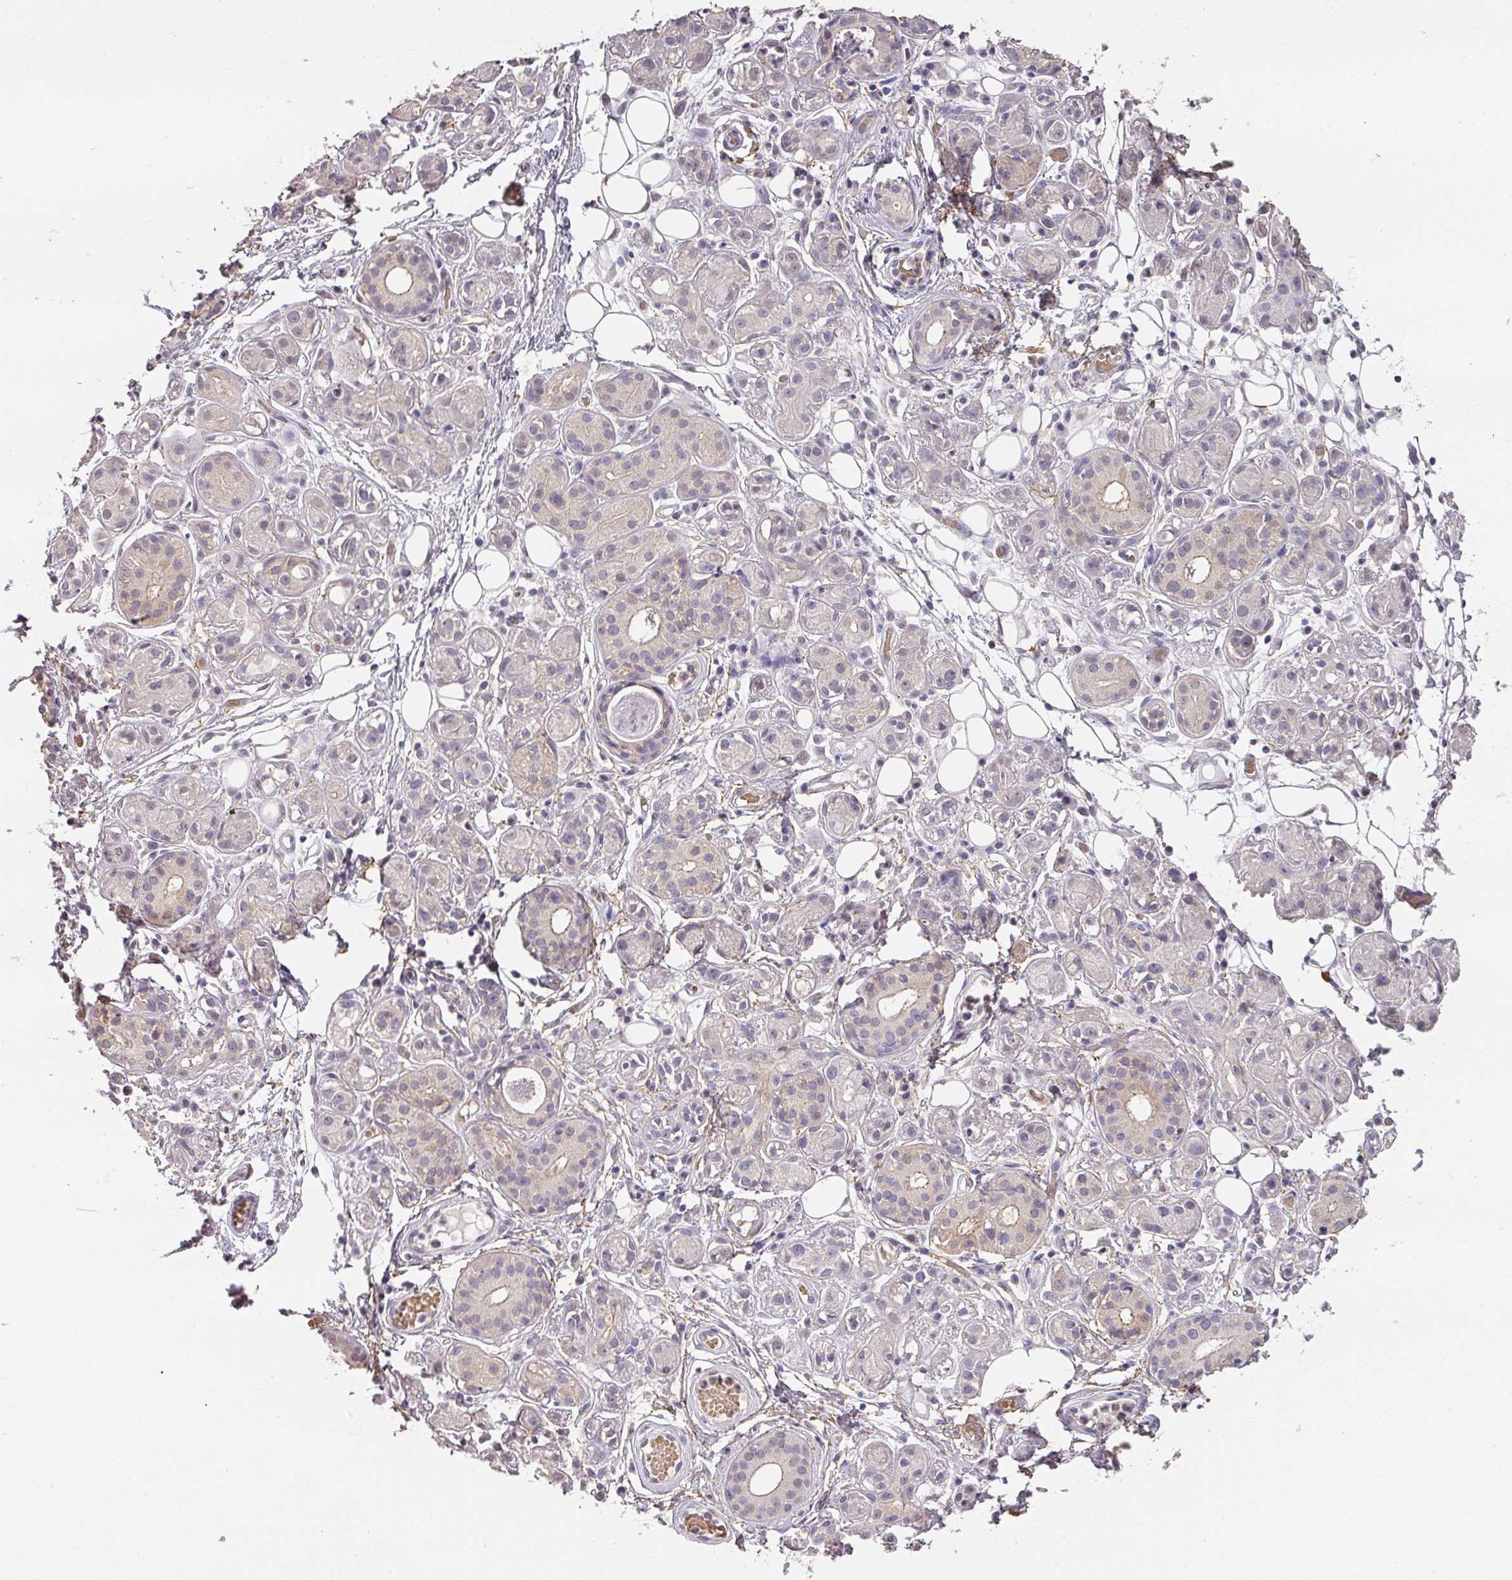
{"staining": {"intensity": "weak", "quantity": "25%-75%", "location": "cytoplasmic/membranous"}, "tissue": "salivary gland", "cell_type": "Glandular cells", "image_type": "normal", "snomed": [{"axis": "morphology", "description": "Normal tissue, NOS"}, {"axis": "topography", "description": "Salivary gland"}], "caption": "Immunohistochemical staining of unremarkable human salivary gland displays weak cytoplasmic/membranous protein positivity in about 25%-75% of glandular cells.", "gene": "FOXN4", "patient": {"sex": "male", "age": 54}}